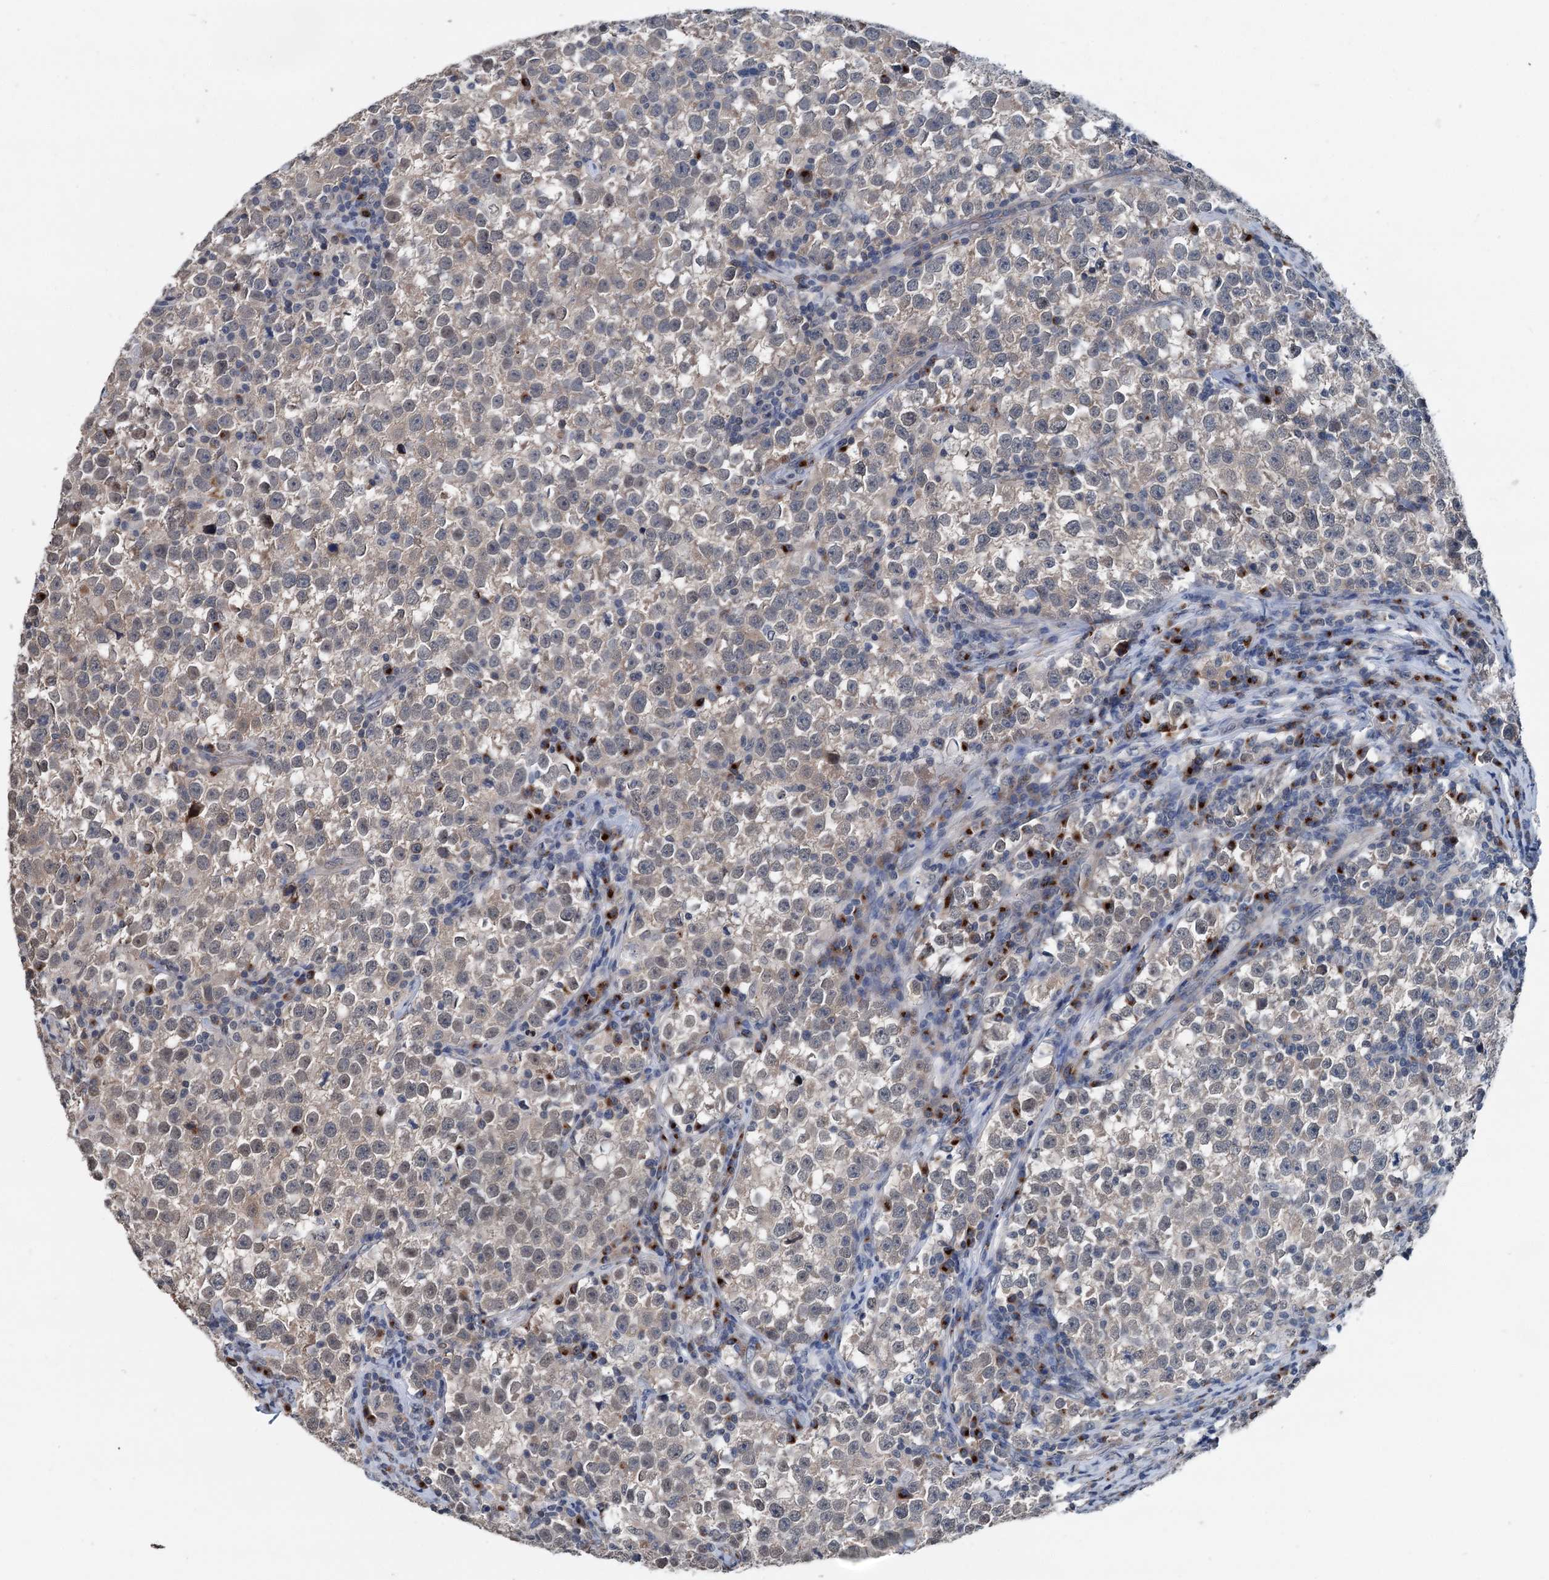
{"staining": {"intensity": "weak", "quantity": ">75%", "location": "cytoplasmic/membranous"}, "tissue": "testis cancer", "cell_type": "Tumor cells", "image_type": "cancer", "snomed": [{"axis": "morphology", "description": "Normal tissue, NOS"}, {"axis": "morphology", "description": "Seminoma, NOS"}, {"axis": "topography", "description": "Testis"}], "caption": "About >75% of tumor cells in human testis cancer (seminoma) display weak cytoplasmic/membranous protein staining as visualized by brown immunohistochemical staining.", "gene": "SHLD1", "patient": {"sex": "male", "age": 43}}